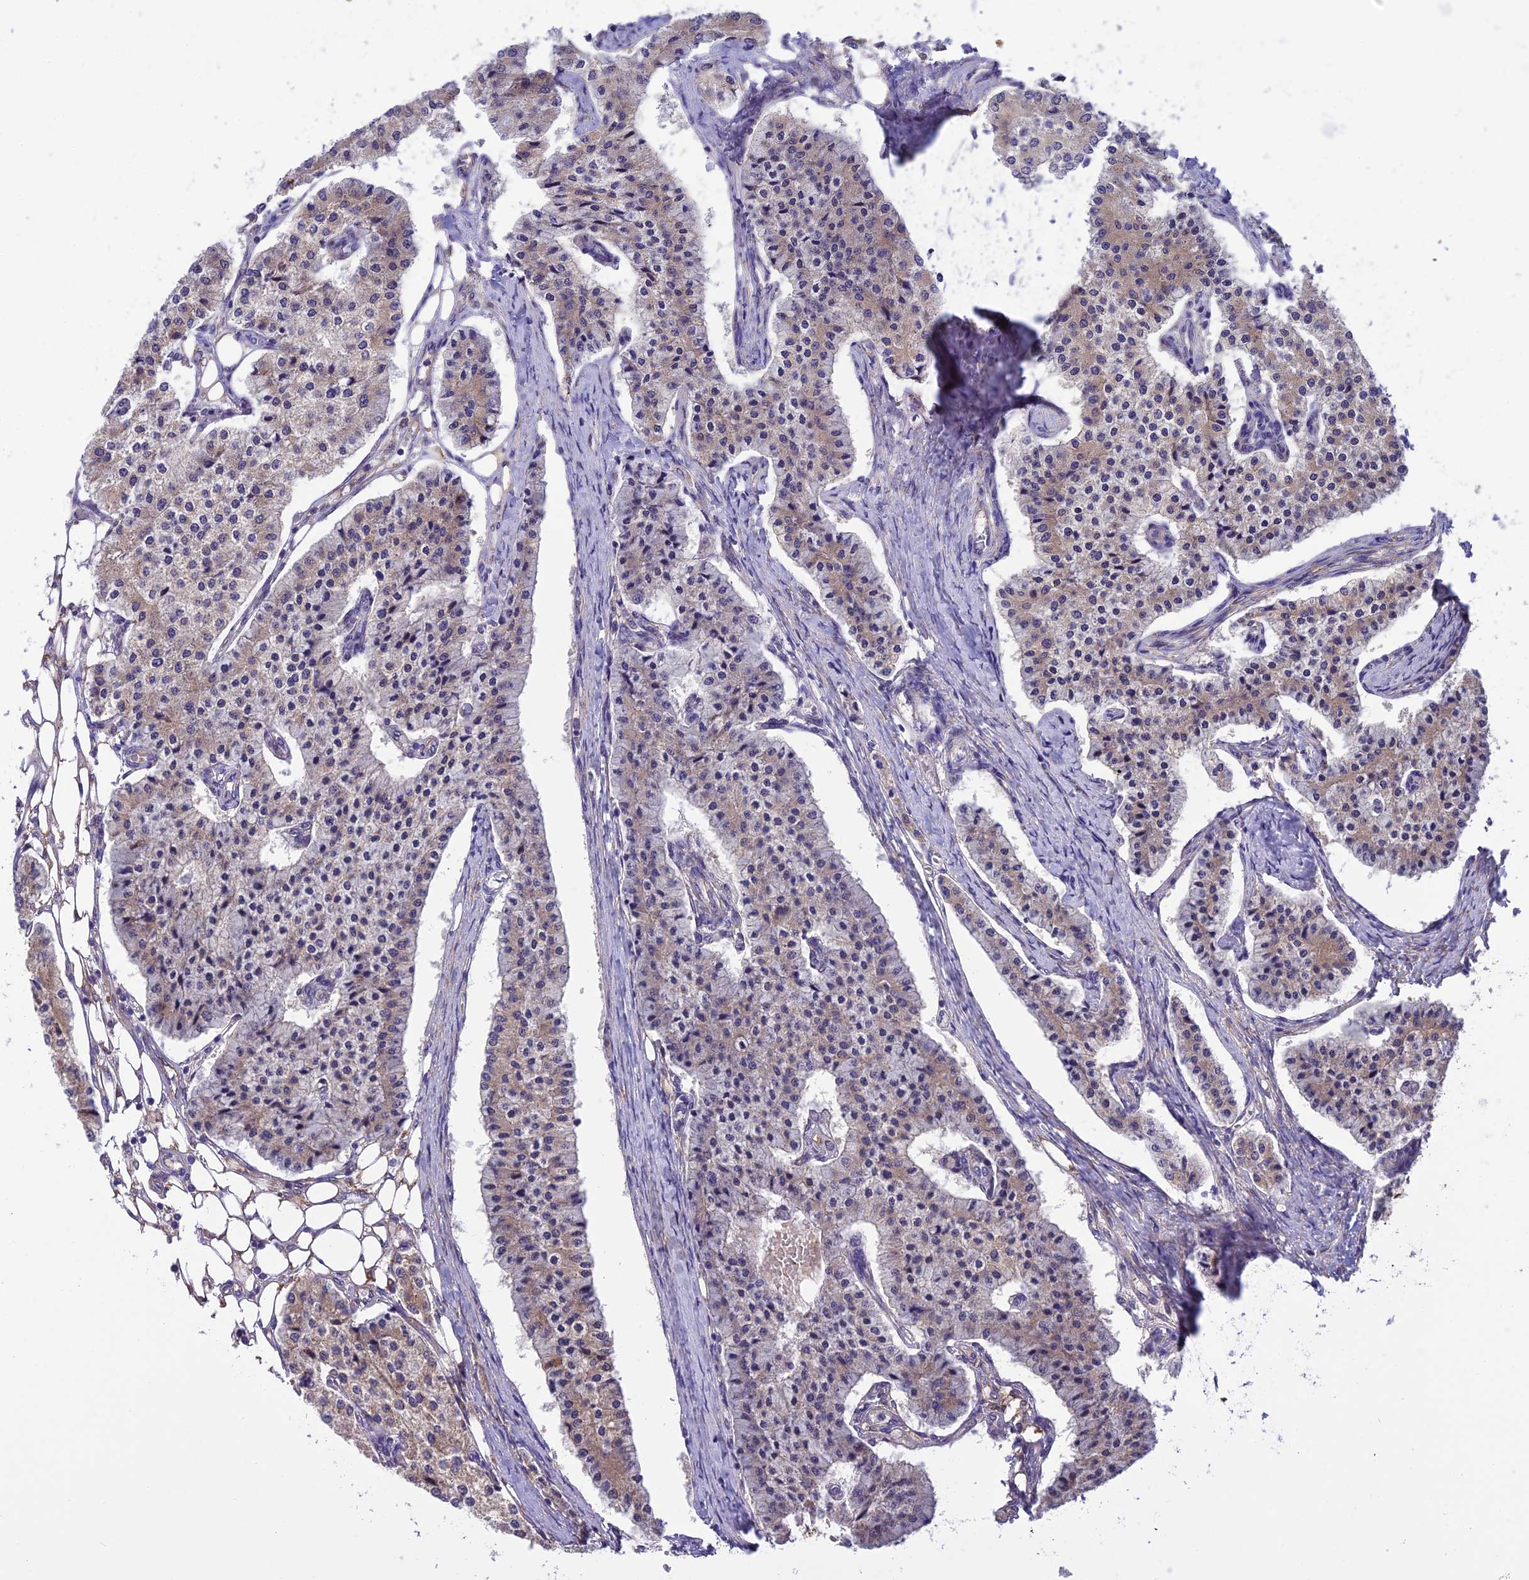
{"staining": {"intensity": "weak", "quantity": "25%-75%", "location": "cytoplasmic/membranous"}, "tissue": "carcinoid", "cell_type": "Tumor cells", "image_type": "cancer", "snomed": [{"axis": "morphology", "description": "Carcinoid, malignant, NOS"}, {"axis": "topography", "description": "Colon"}], "caption": "The immunohistochemical stain highlights weak cytoplasmic/membranous expression in tumor cells of carcinoid tissue.", "gene": "BORCS6", "patient": {"sex": "female", "age": 52}}